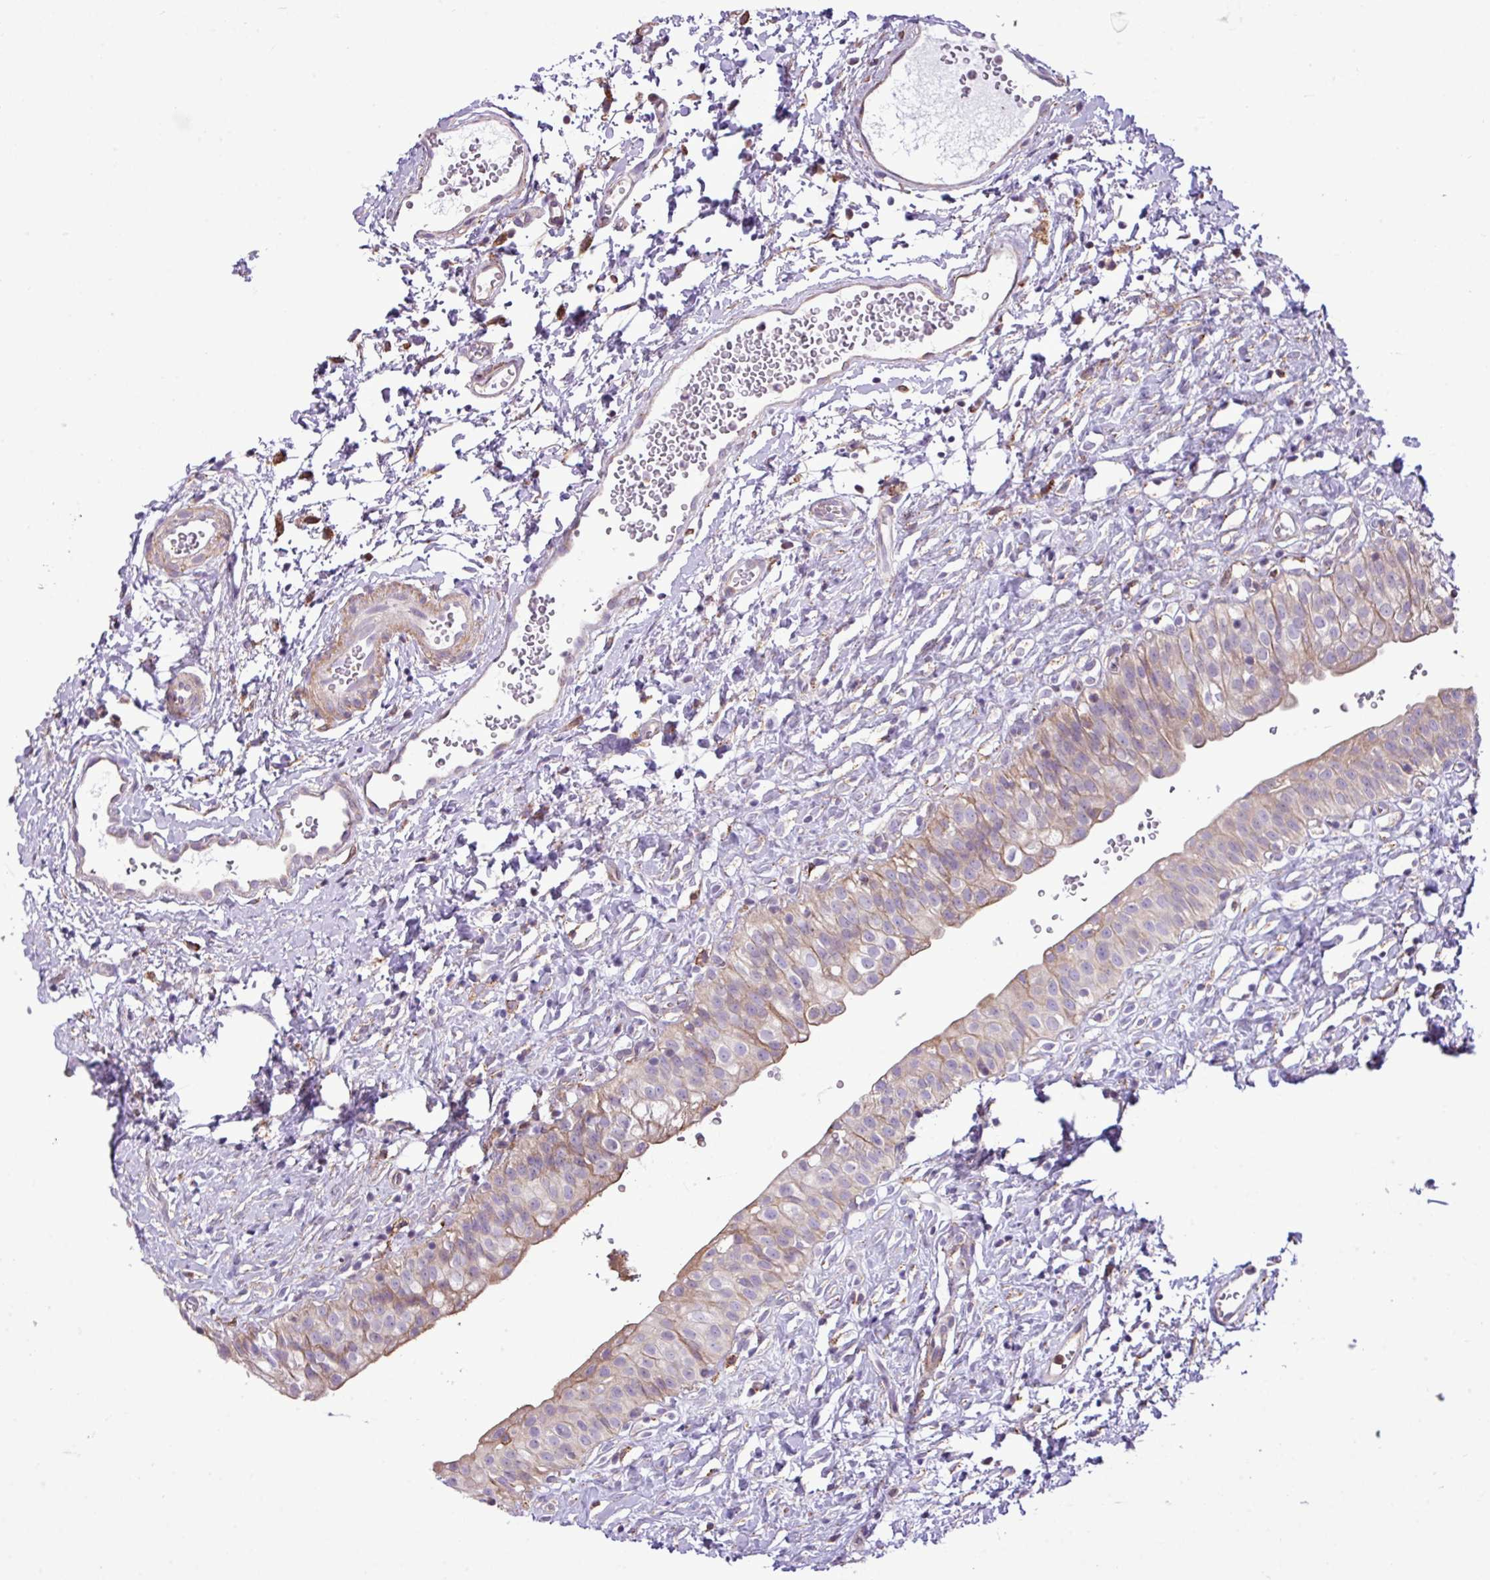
{"staining": {"intensity": "weak", "quantity": "25%-75%", "location": "cytoplasmic/membranous"}, "tissue": "urinary bladder", "cell_type": "Urothelial cells", "image_type": "normal", "snomed": [{"axis": "morphology", "description": "Normal tissue, NOS"}, {"axis": "topography", "description": "Urinary bladder"}], "caption": "IHC (DAB) staining of benign human urinary bladder reveals weak cytoplasmic/membranous protein staining in about 25%-75% of urothelial cells. Using DAB (3,3'-diaminobenzidine) (brown) and hematoxylin (blue) stains, captured at high magnification using brightfield microscopy.", "gene": "ZSCAN5A", "patient": {"sex": "male", "age": 51}}